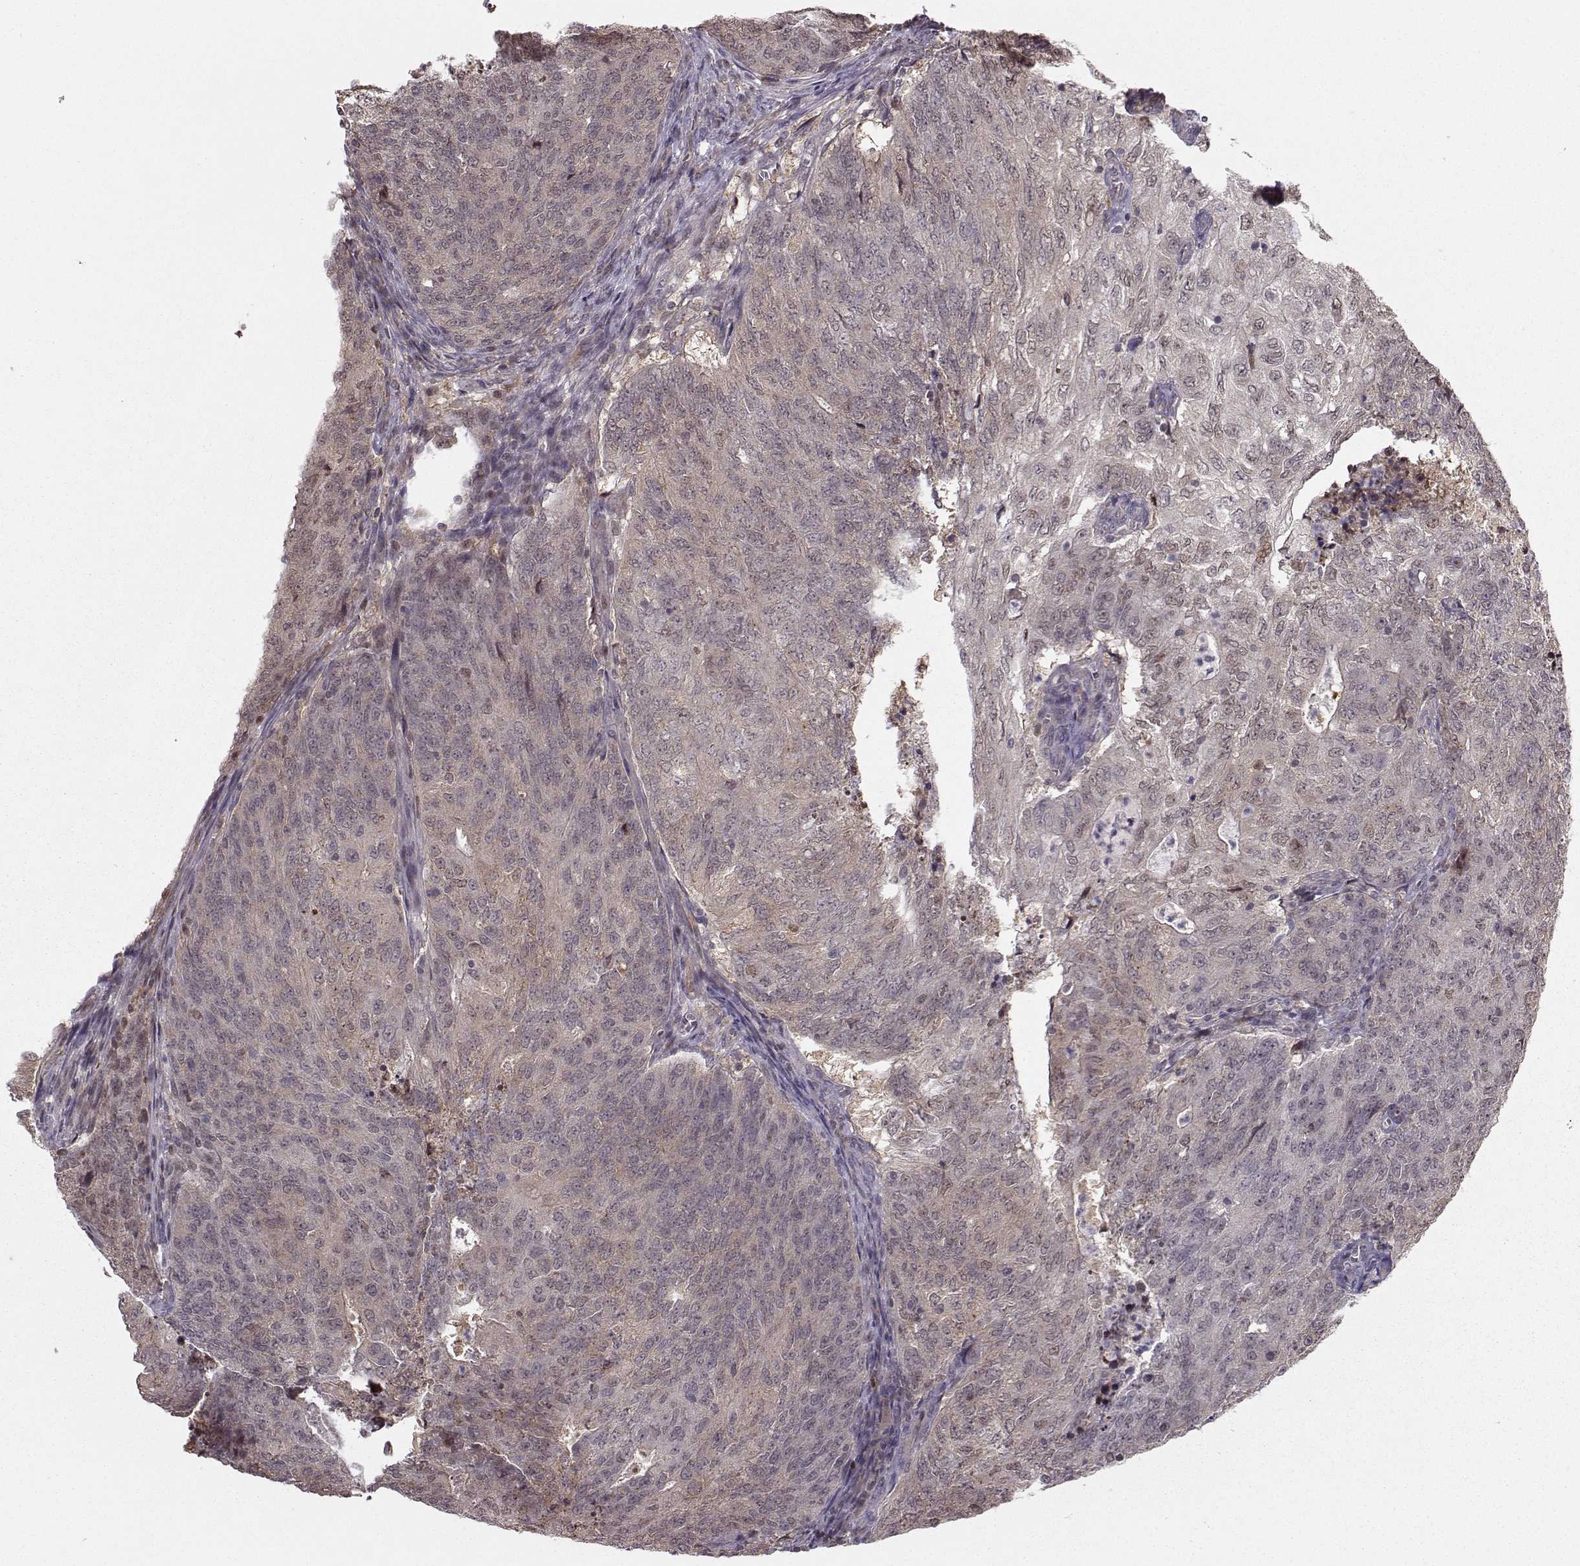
{"staining": {"intensity": "negative", "quantity": "none", "location": "none"}, "tissue": "endometrial cancer", "cell_type": "Tumor cells", "image_type": "cancer", "snomed": [{"axis": "morphology", "description": "Adenocarcinoma, NOS"}, {"axis": "topography", "description": "Endometrium"}], "caption": "Human endometrial adenocarcinoma stained for a protein using IHC displays no staining in tumor cells.", "gene": "PKP2", "patient": {"sex": "female", "age": 82}}